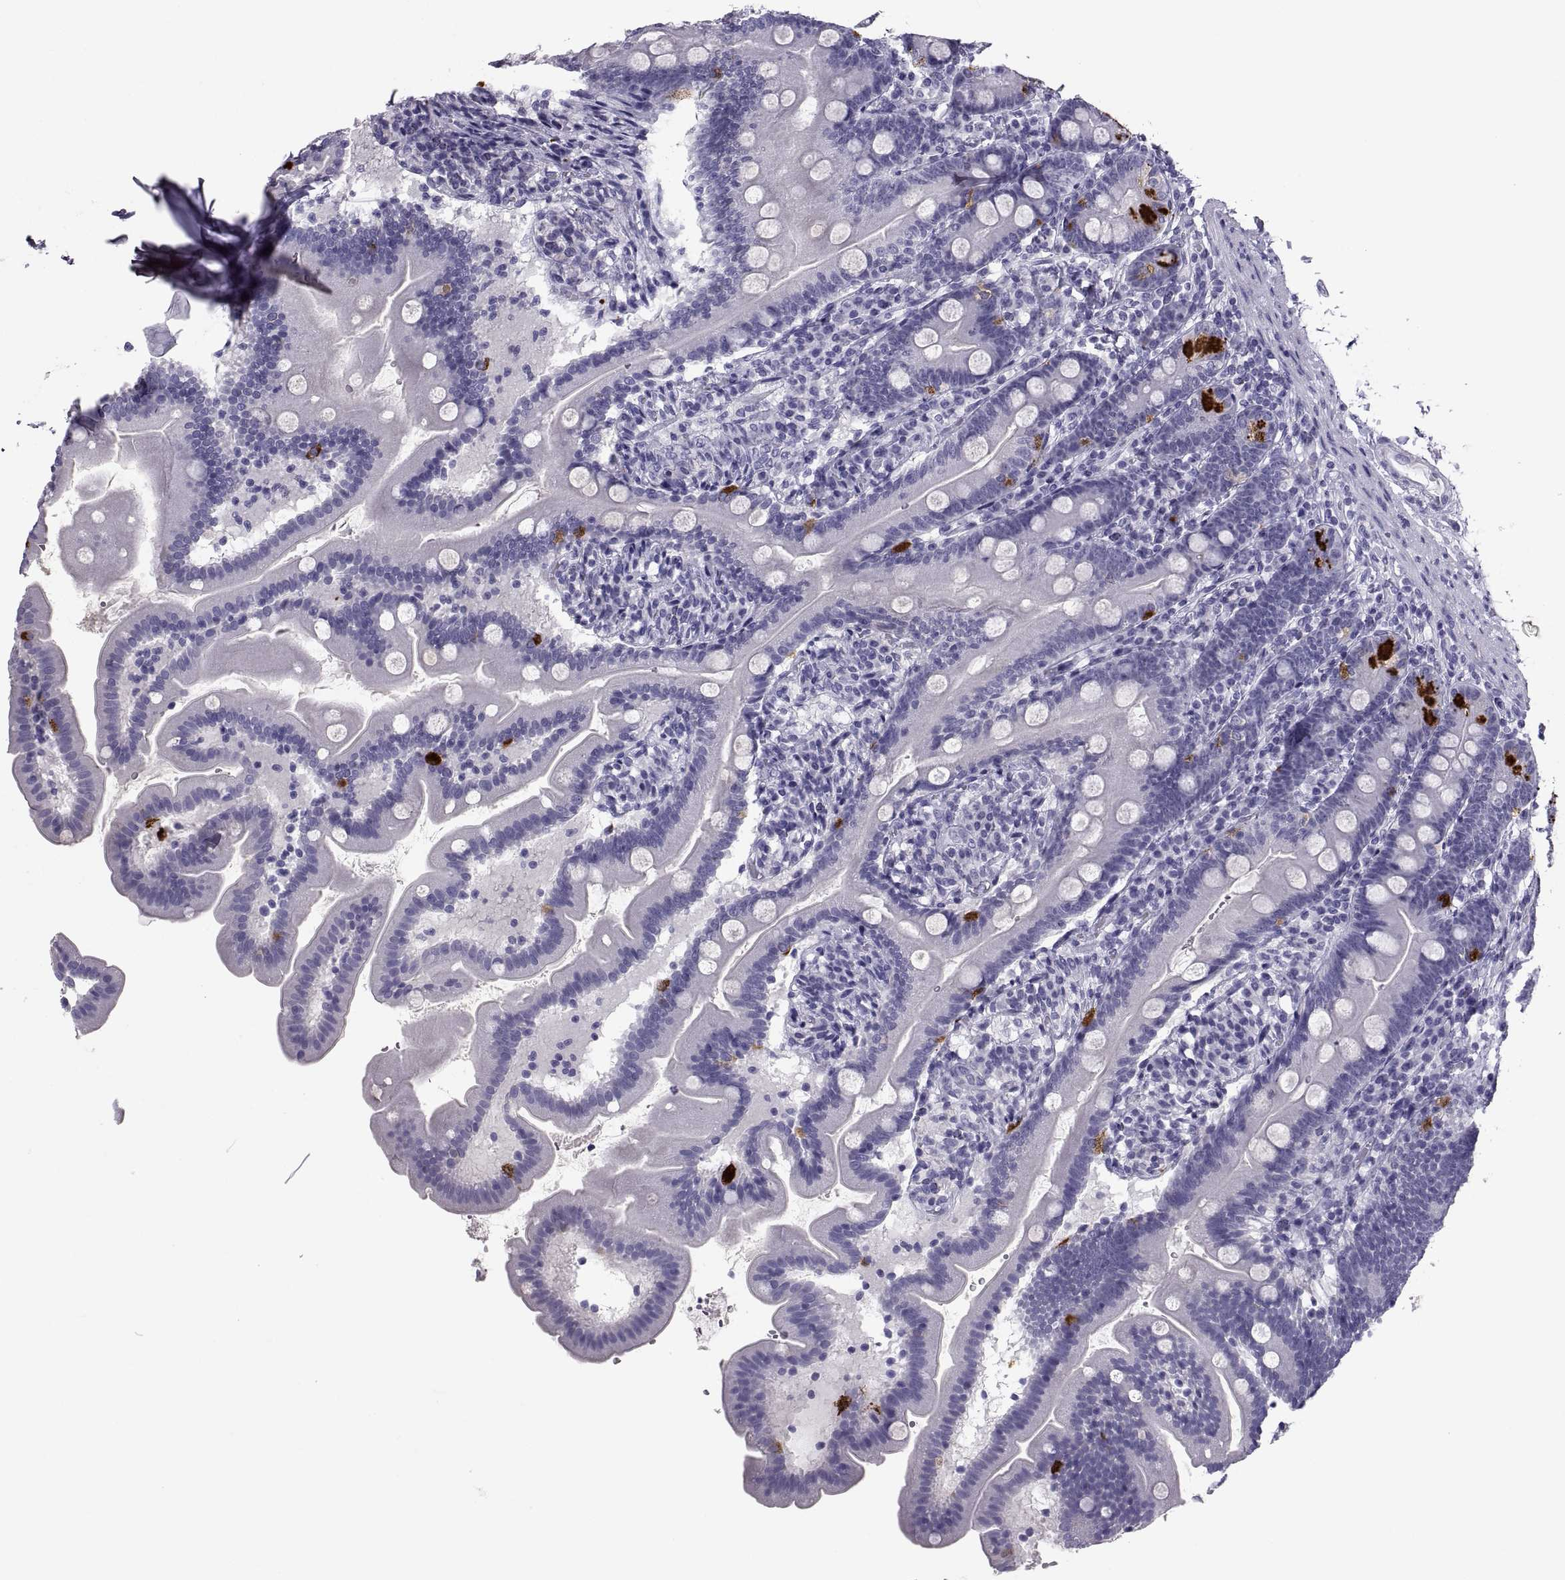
{"staining": {"intensity": "strong", "quantity": "<25%", "location": "cytoplasmic/membranous"}, "tissue": "duodenum", "cell_type": "Glandular cells", "image_type": "normal", "snomed": [{"axis": "morphology", "description": "Normal tissue, NOS"}, {"axis": "topography", "description": "Duodenum"}], "caption": "The immunohistochemical stain labels strong cytoplasmic/membranous expression in glandular cells of benign duodenum. (IHC, brightfield microscopy, high magnification).", "gene": "PCSK1N", "patient": {"sex": "female", "age": 67}}